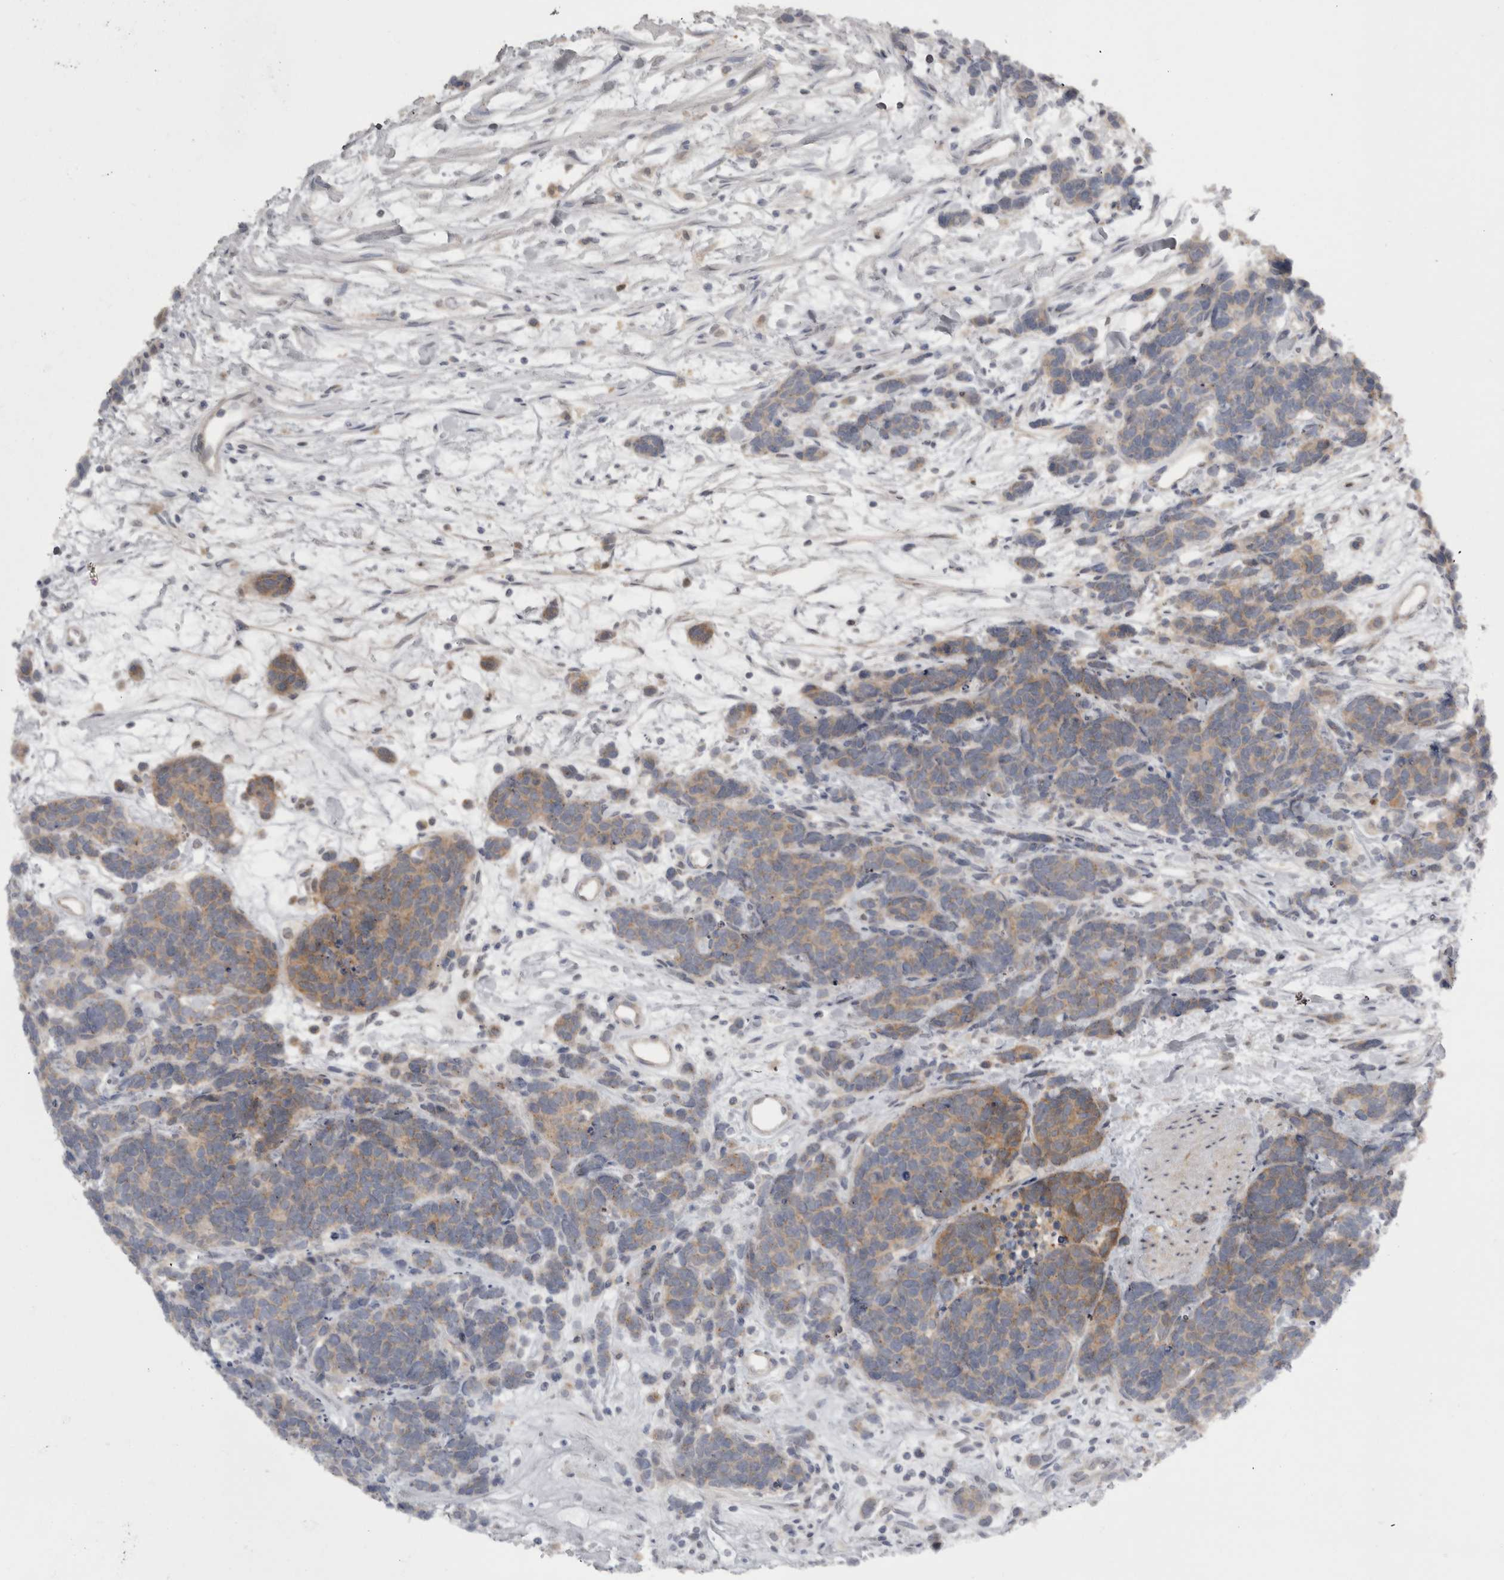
{"staining": {"intensity": "moderate", "quantity": "<25%", "location": "cytoplasmic/membranous"}, "tissue": "carcinoid", "cell_type": "Tumor cells", "image_type": "cancer", "snomed": [{"axis": "morphology", "description": "Carcinoma, NOS"}, {"axis": "morphology", "description": "Carcinoid, malignant, NOS"}, {"axis": "topography", "description": "Urinary bladder"}], "caption": "Immunohistochemistry (IHC) histopathology image of neoplastic tissue: carcinoid stained using immunohistochemistry (IHC) shows low levels of moderate protein expression localized specifically in the cytoplasmic/membranous of tumor cells, appearing as a cytoplasmic/membranous brown color.", "gene": "SLCO5A1", "patient": {"sex": "male", "age": 57}}